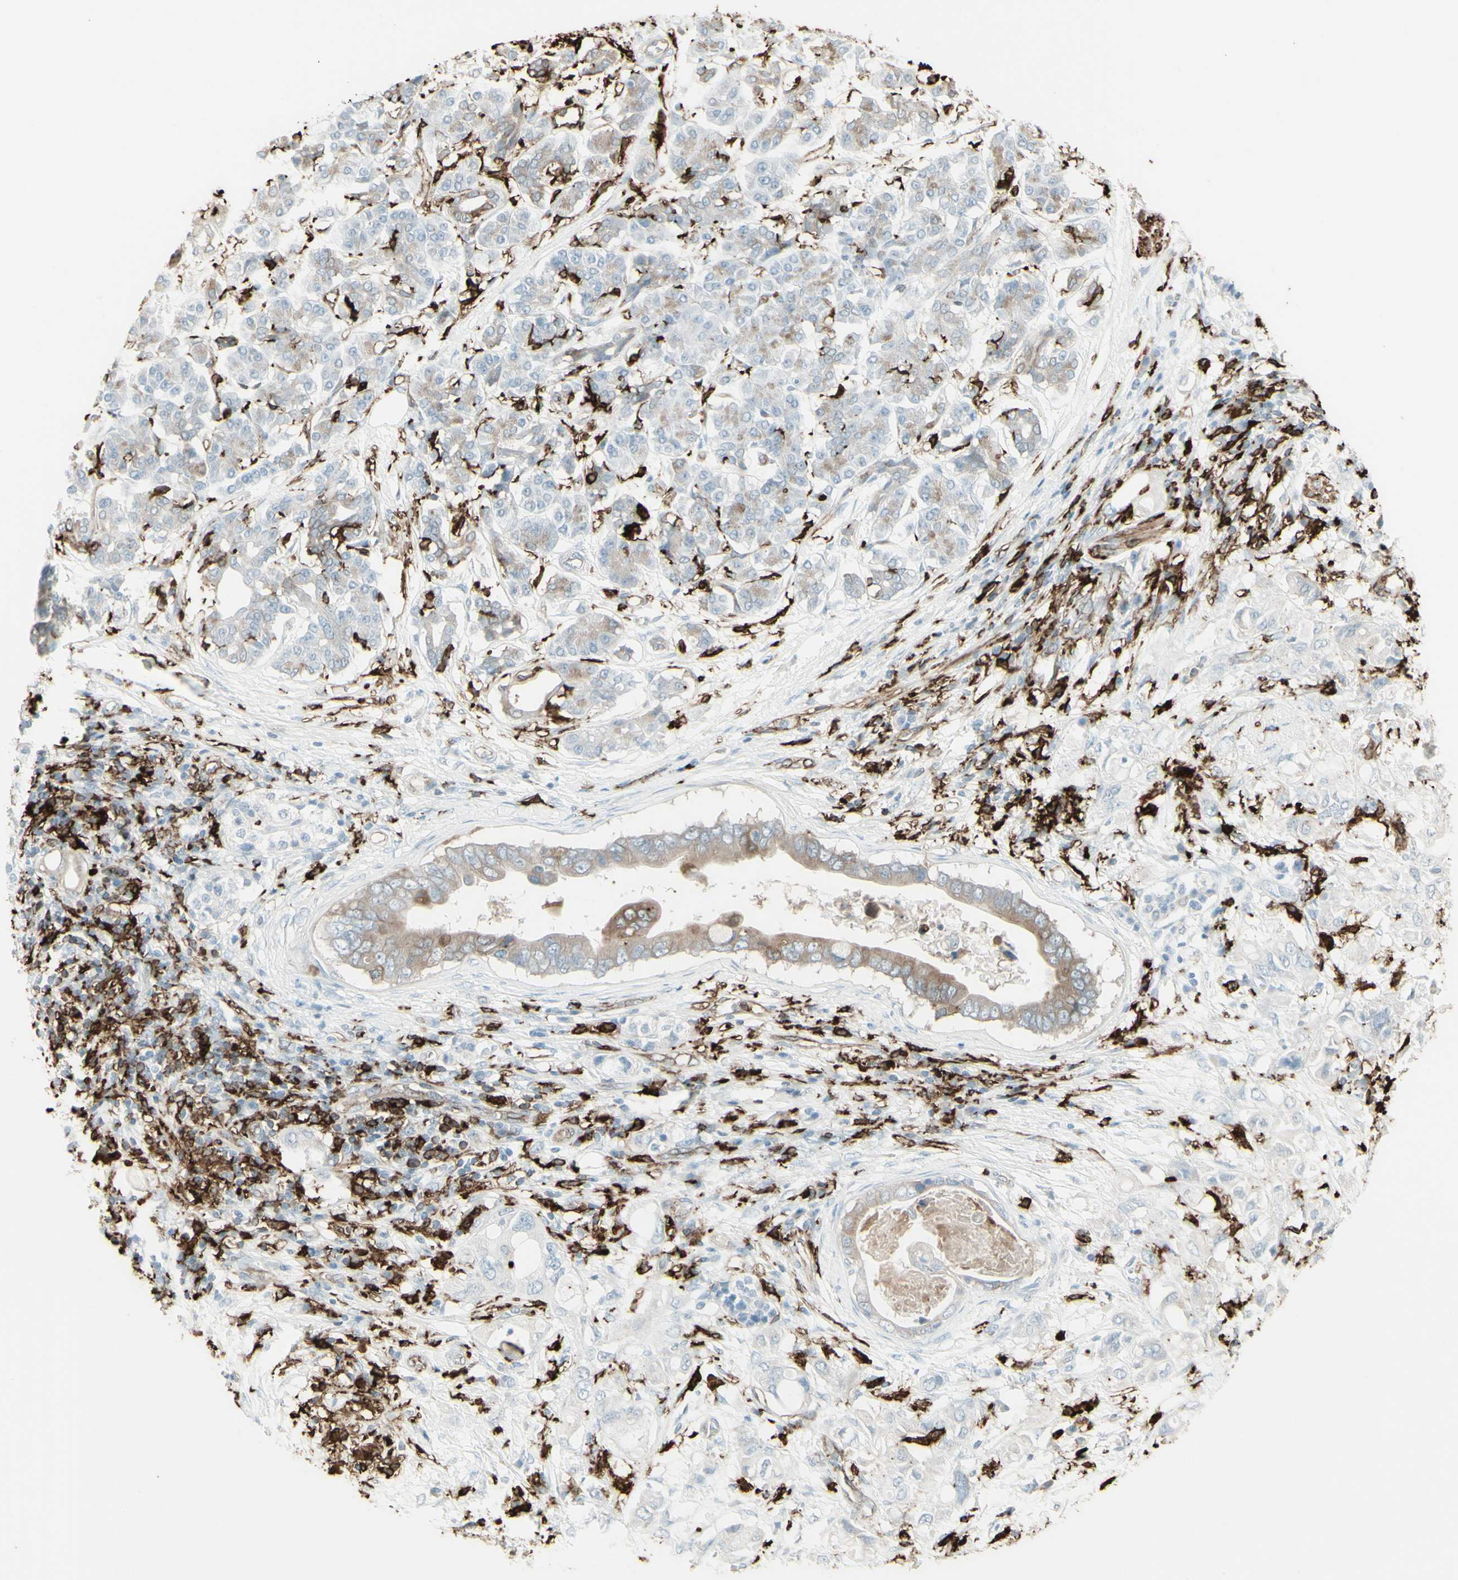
{"staining": {"intensity": "negative", "quantity": "none", "location": "none"}, "tissue": "pancreatic cancer", "cell_type": "Tumor cells", "image_type": "cancer", "snomed": [{"axis": "morphology", "description": "Adenocarcinoma, NOS"}, {"axis": "topography", "description": "Pancreas"}], "caption": "A histopathology image of pancreatic adenocarcinoma stained for a protein demonstrates no brown staining in tumor cells.", "gene": "HLA-DPB1", "patient": {"sex": "female", "age": 56}}